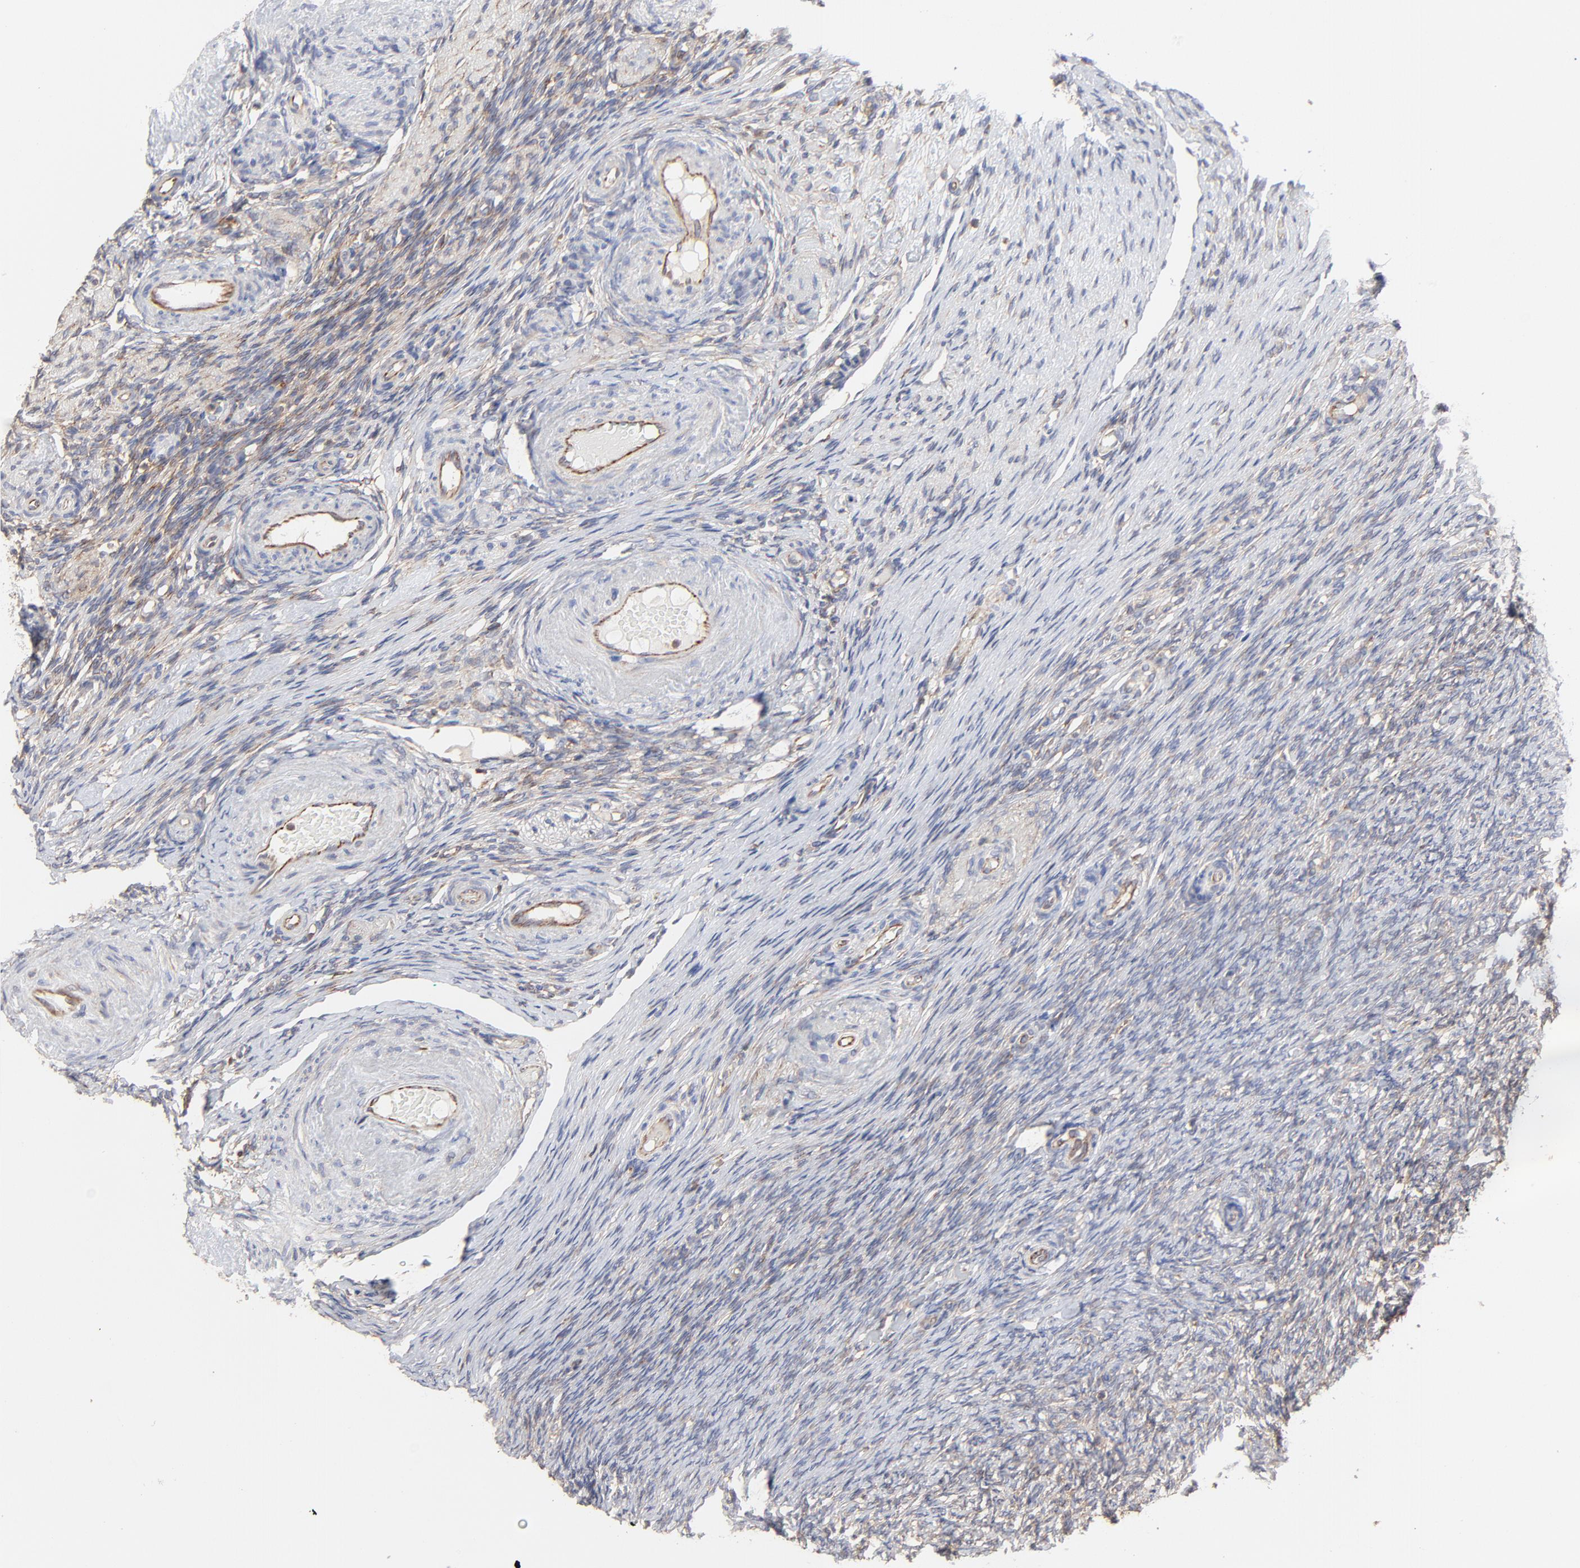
{"staining": {"intensity": "weak", "quantity": ">75%", "location": "cytoplasmic/membranous"}, "tissue": "ovary", "cell_type": "Follicle cells", "image_type": "normal", "snomed": [{"axis": "morphology", "description": "Normal tissue, NOS"}, {"axis": "topography", "description": "Ovary"}], "caption": "Normal ovary demonstrates weak cytoplasmic/membranous staining in about >75% of follicle cells.", "gene": "RAB9A", "patient": {"sex": "female", "age": 60}}